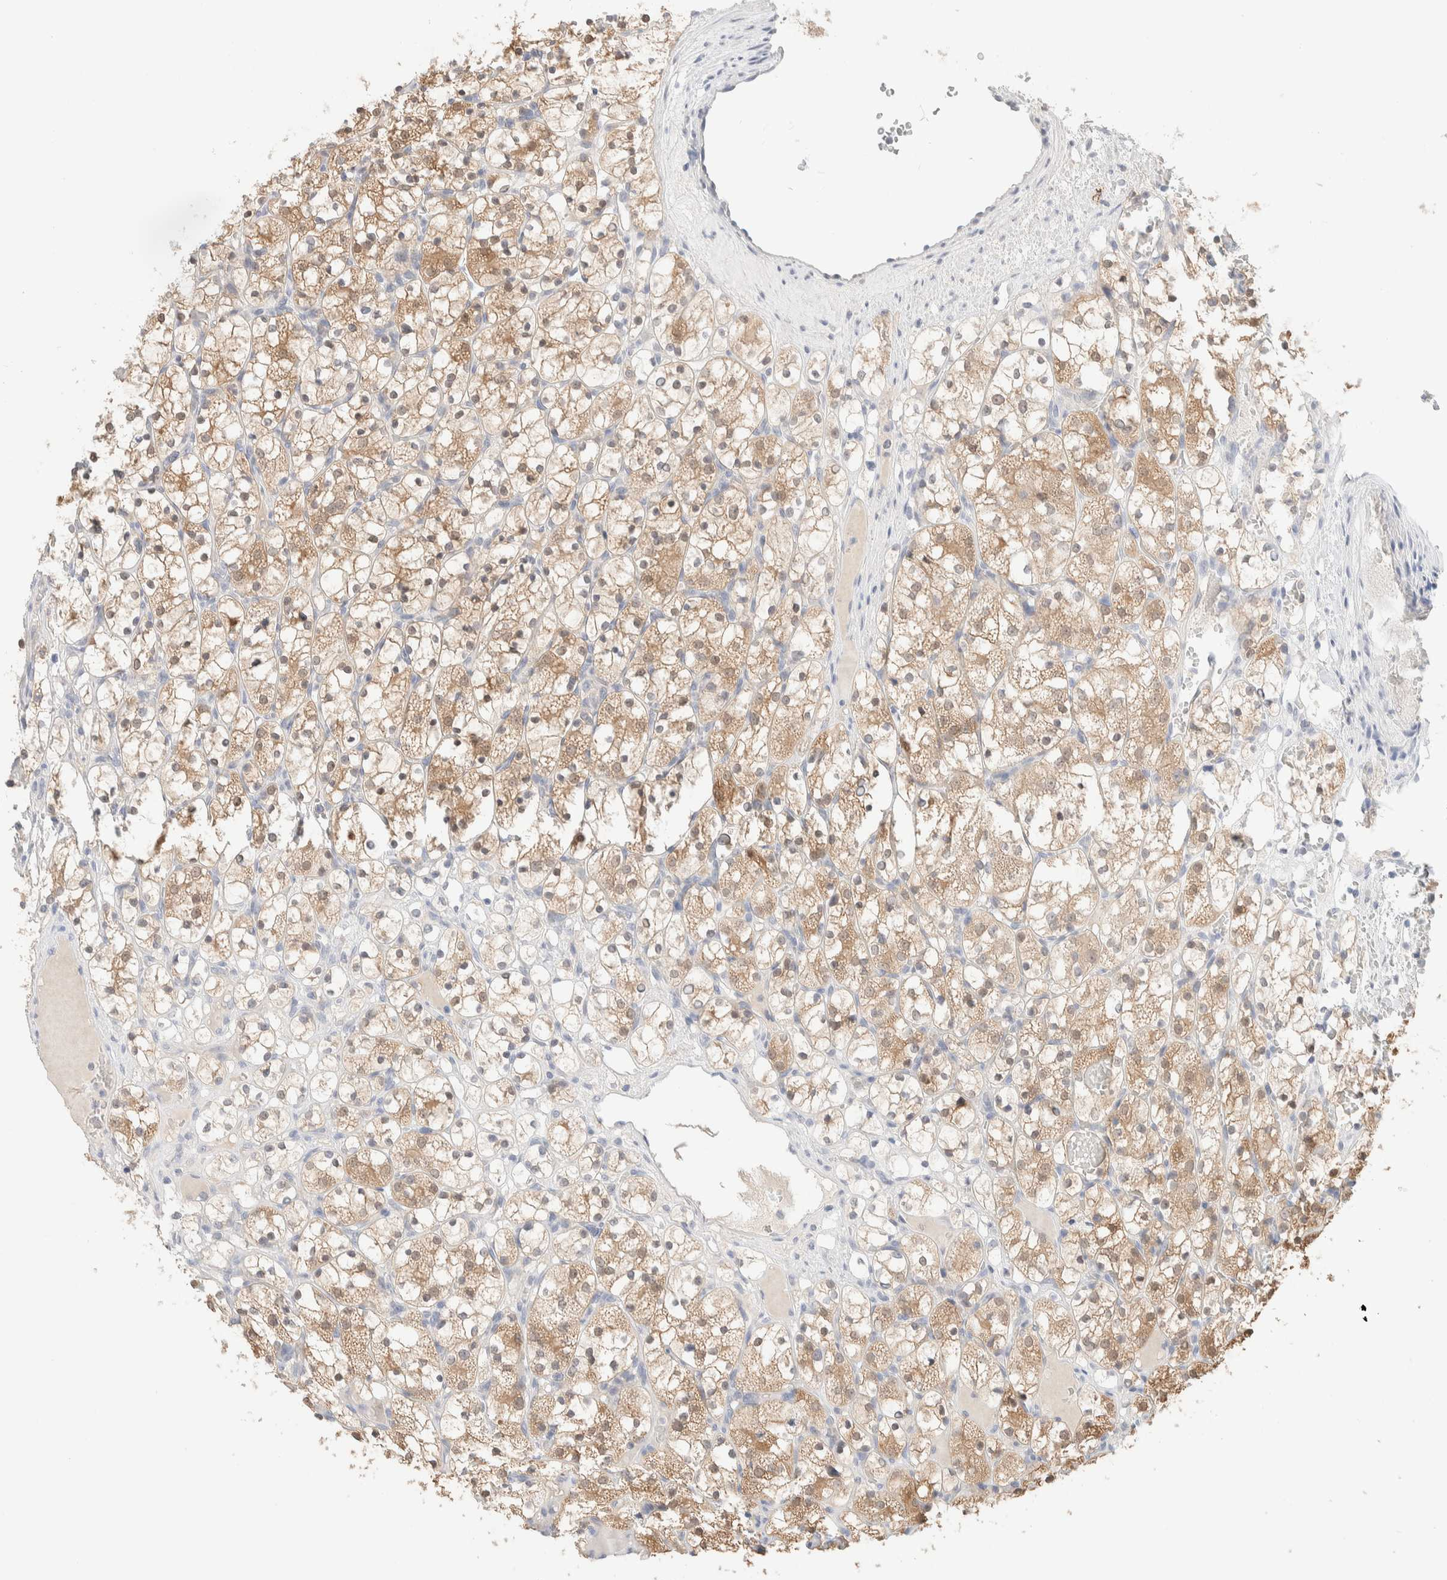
{"staining": {"intensity": "moderate", "quantity": ">75%", "location": "cytoplasmic/membranous"}, "tissue": "renal cancer", "cell_type": "Tumor cells", "image_type": "cancer", "snomed": [{"axis": "morphology", "description": "Adenocarcinoma, NOS"}, {"axis": "topography", "description": "Kidney"}], "caption": "Immunohistochemical staining of human renal cancer displays moderate cytoplasmic/membranous protein positivity in approximately >75% of tumor cells. The staining was performed using DAB, with brown indicating positive protein expression. Nuclei are stained blue with hematoxylin.", "gene": "RIDA", "patient": {"sex": "female", "age": 69}}